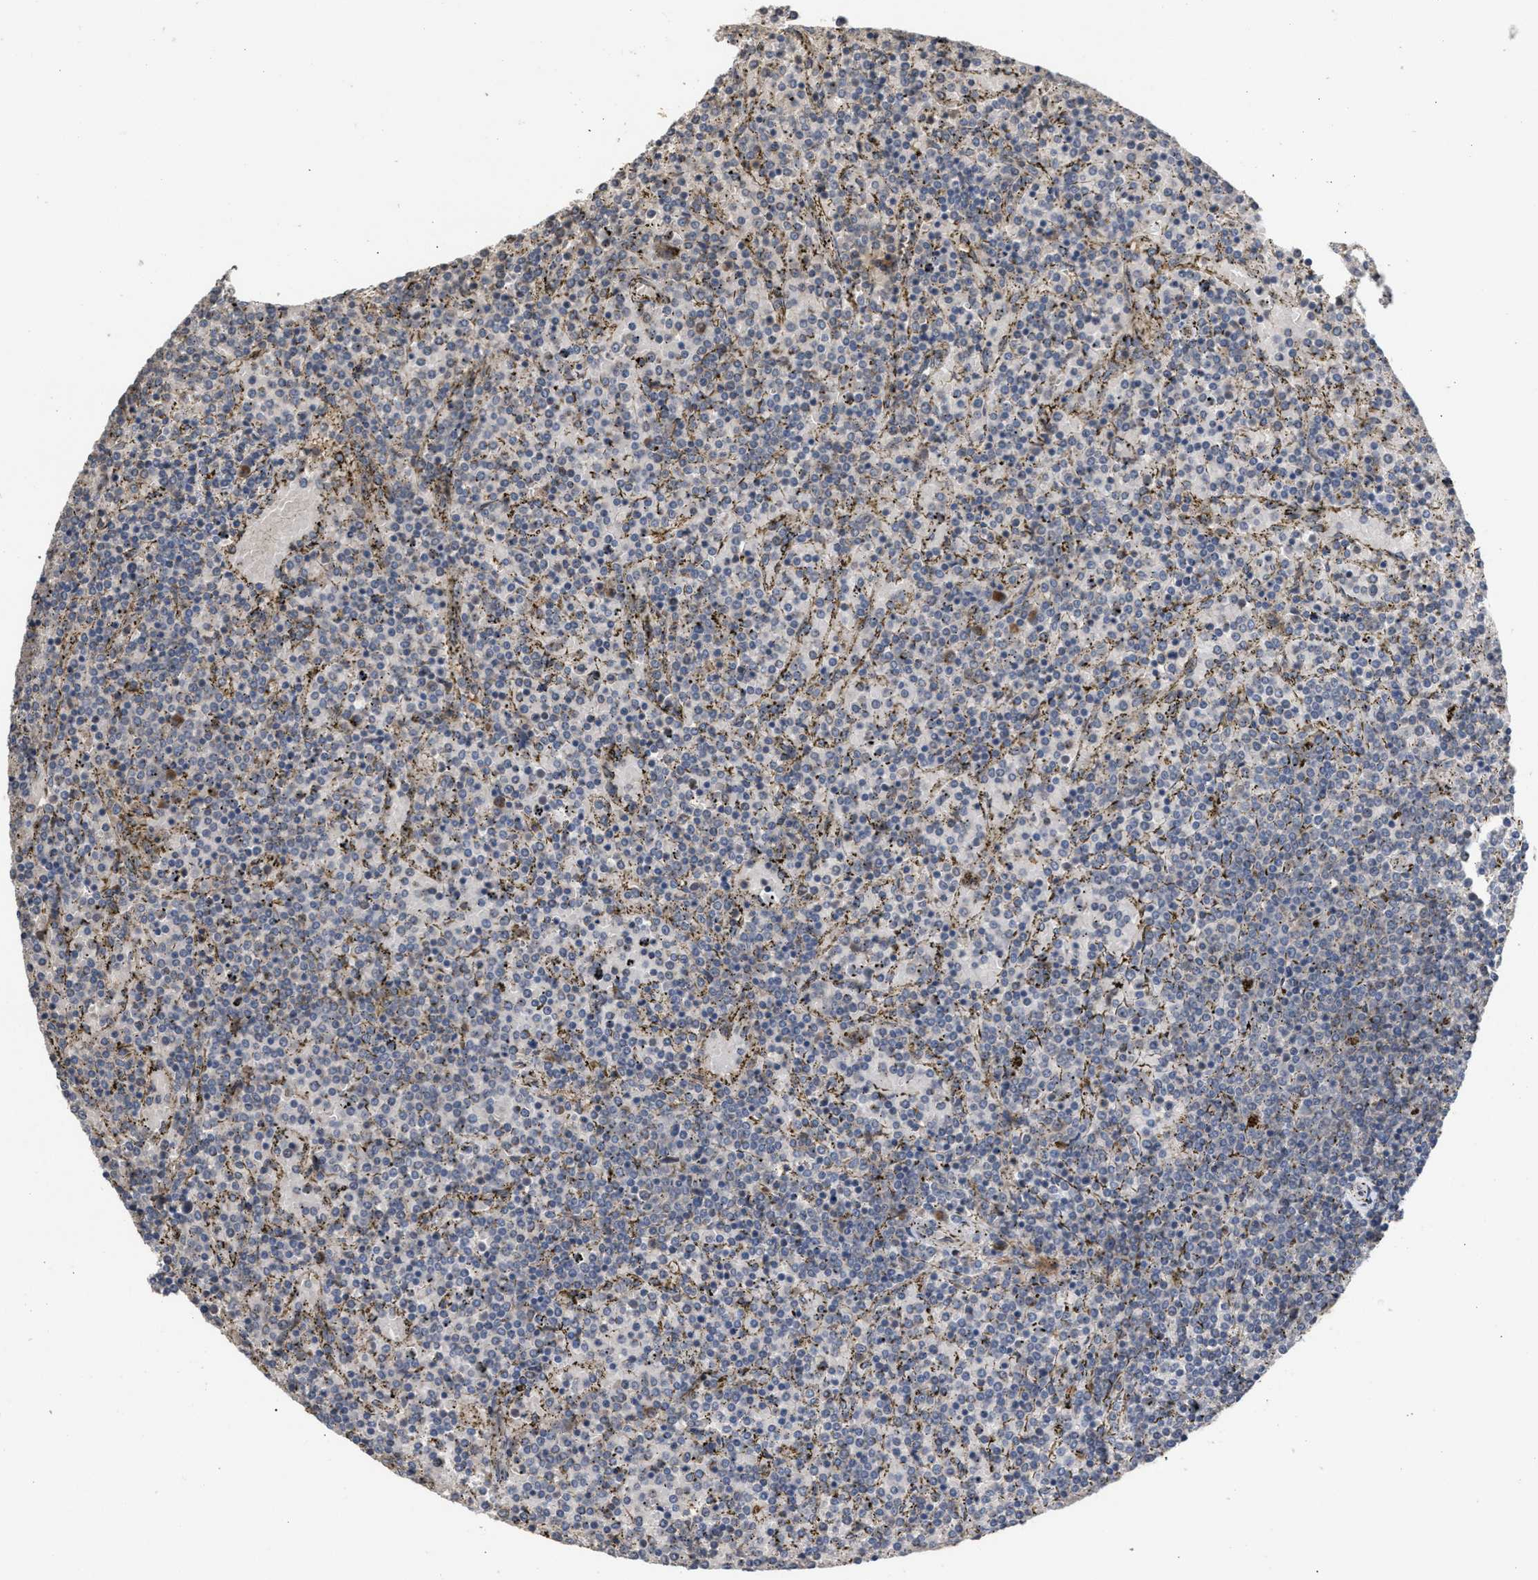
{"staining": {"intensity": "negative", "quantity": "none", "location": "none"}, "tissue": "lymphoma", "cell_type": "Tumor cells", "image_type": "cancer", "snomed": [{"axis": "morphology", "description": "Malignant lymphoma, non-Hodgkin's type, Low grade"}, {"axis": "topography", "description": "Spleen"}], "caption": "Histopathology image shows no protein positivity in tumor cells of malignant lymphoma, non-Hodgkin's type (low-grade) tissue.", "gene": "SAR1A", "patient": {"sex": "female", "age": 77}}